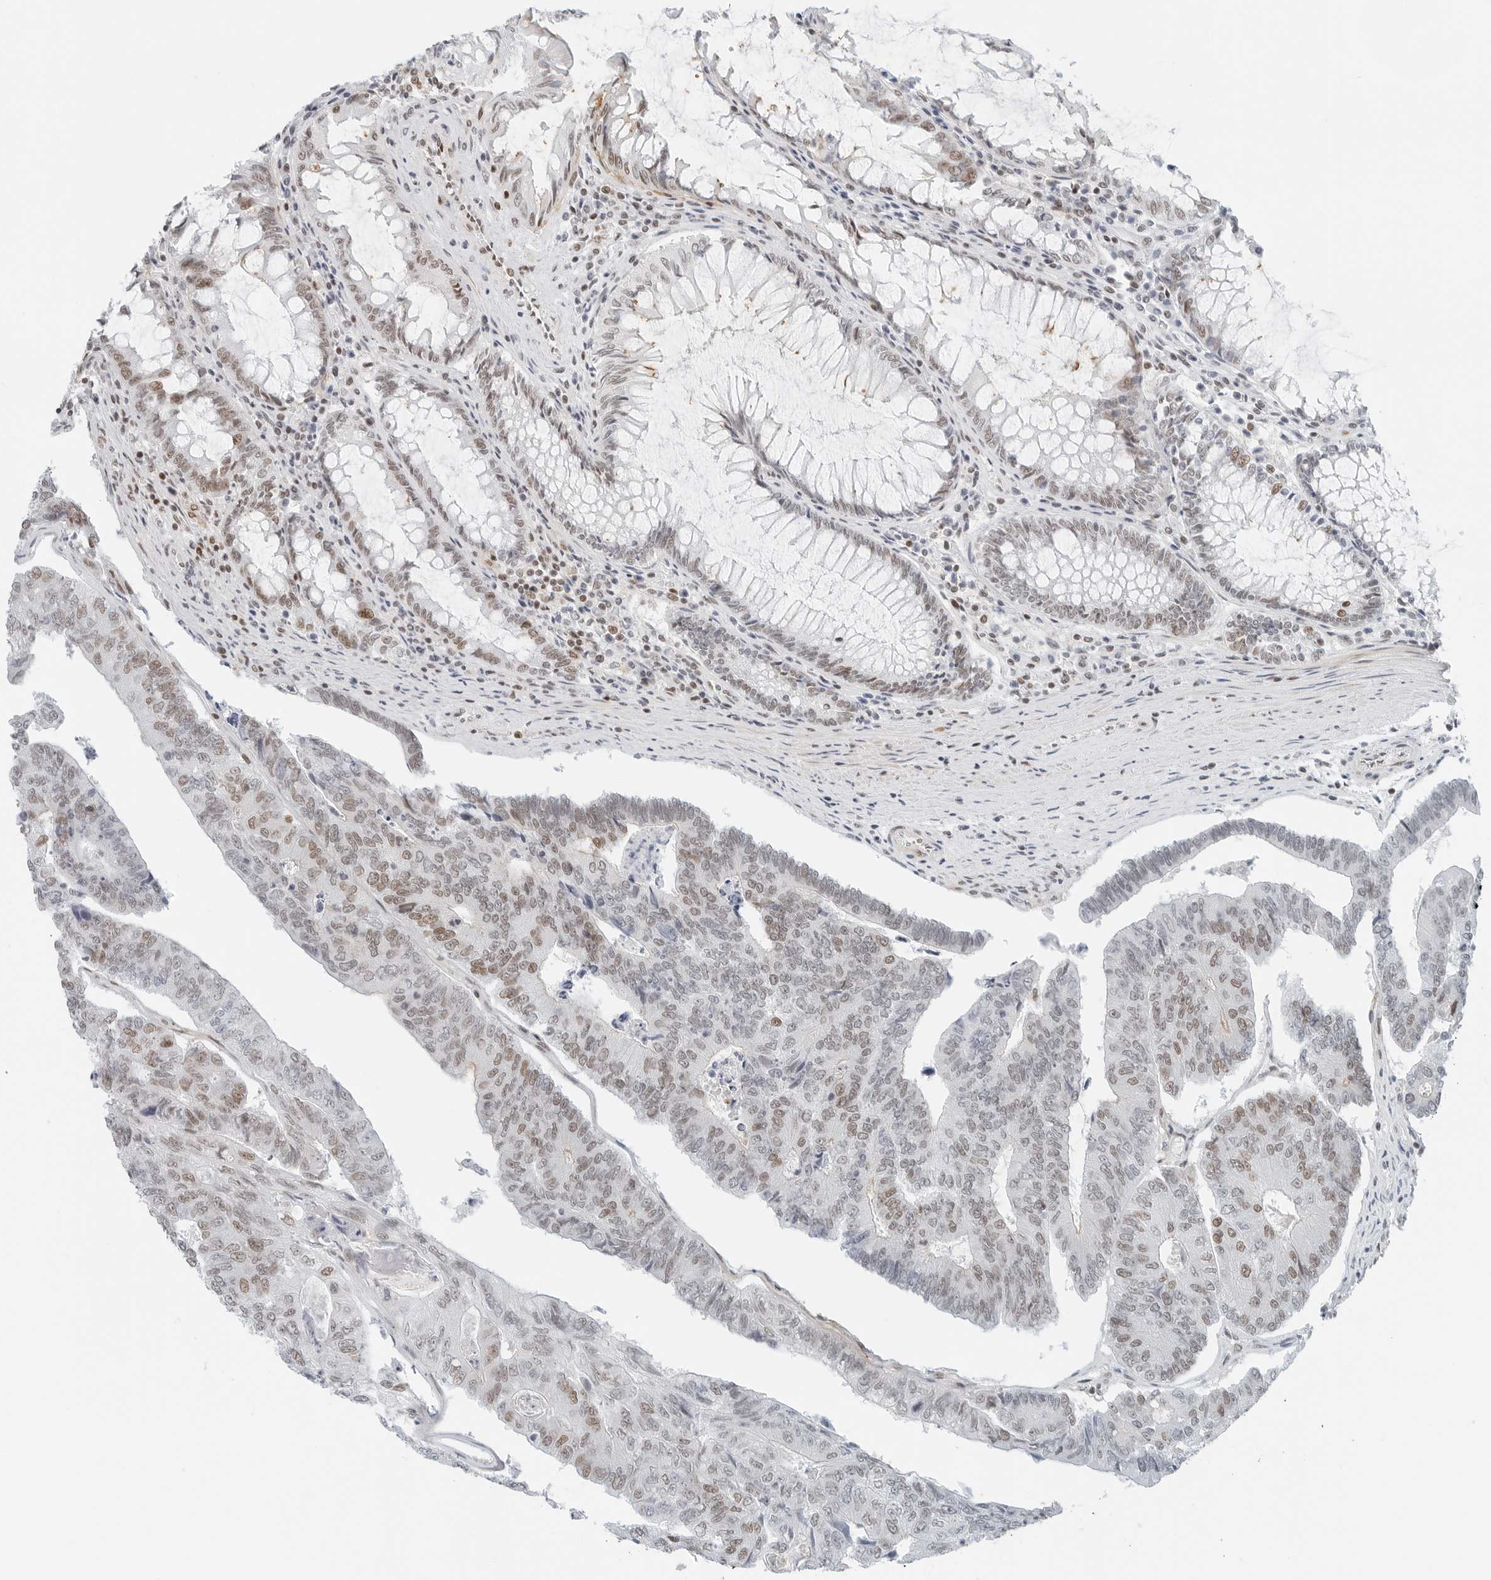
{"staining": {"intensity": "moderate", "quantity": "25%-75%", "location": "nuclear"}, "tissue": "colorectal cancer", "cell_type": "Tumor cells", "image_type": "cancer", "snomed": [{"axis": "morphology", "description": "Adenocarcinoma, NOS"}, {"axis": "topography", "description": "Colon"}], "caption": "The image displays a brown stain indicating the presence of a protein in the nuclear of tumor cells in colorectal adenocarcinoma.", "gene": "CRTC2", "patient": {"sex": "female", "age": 67}}